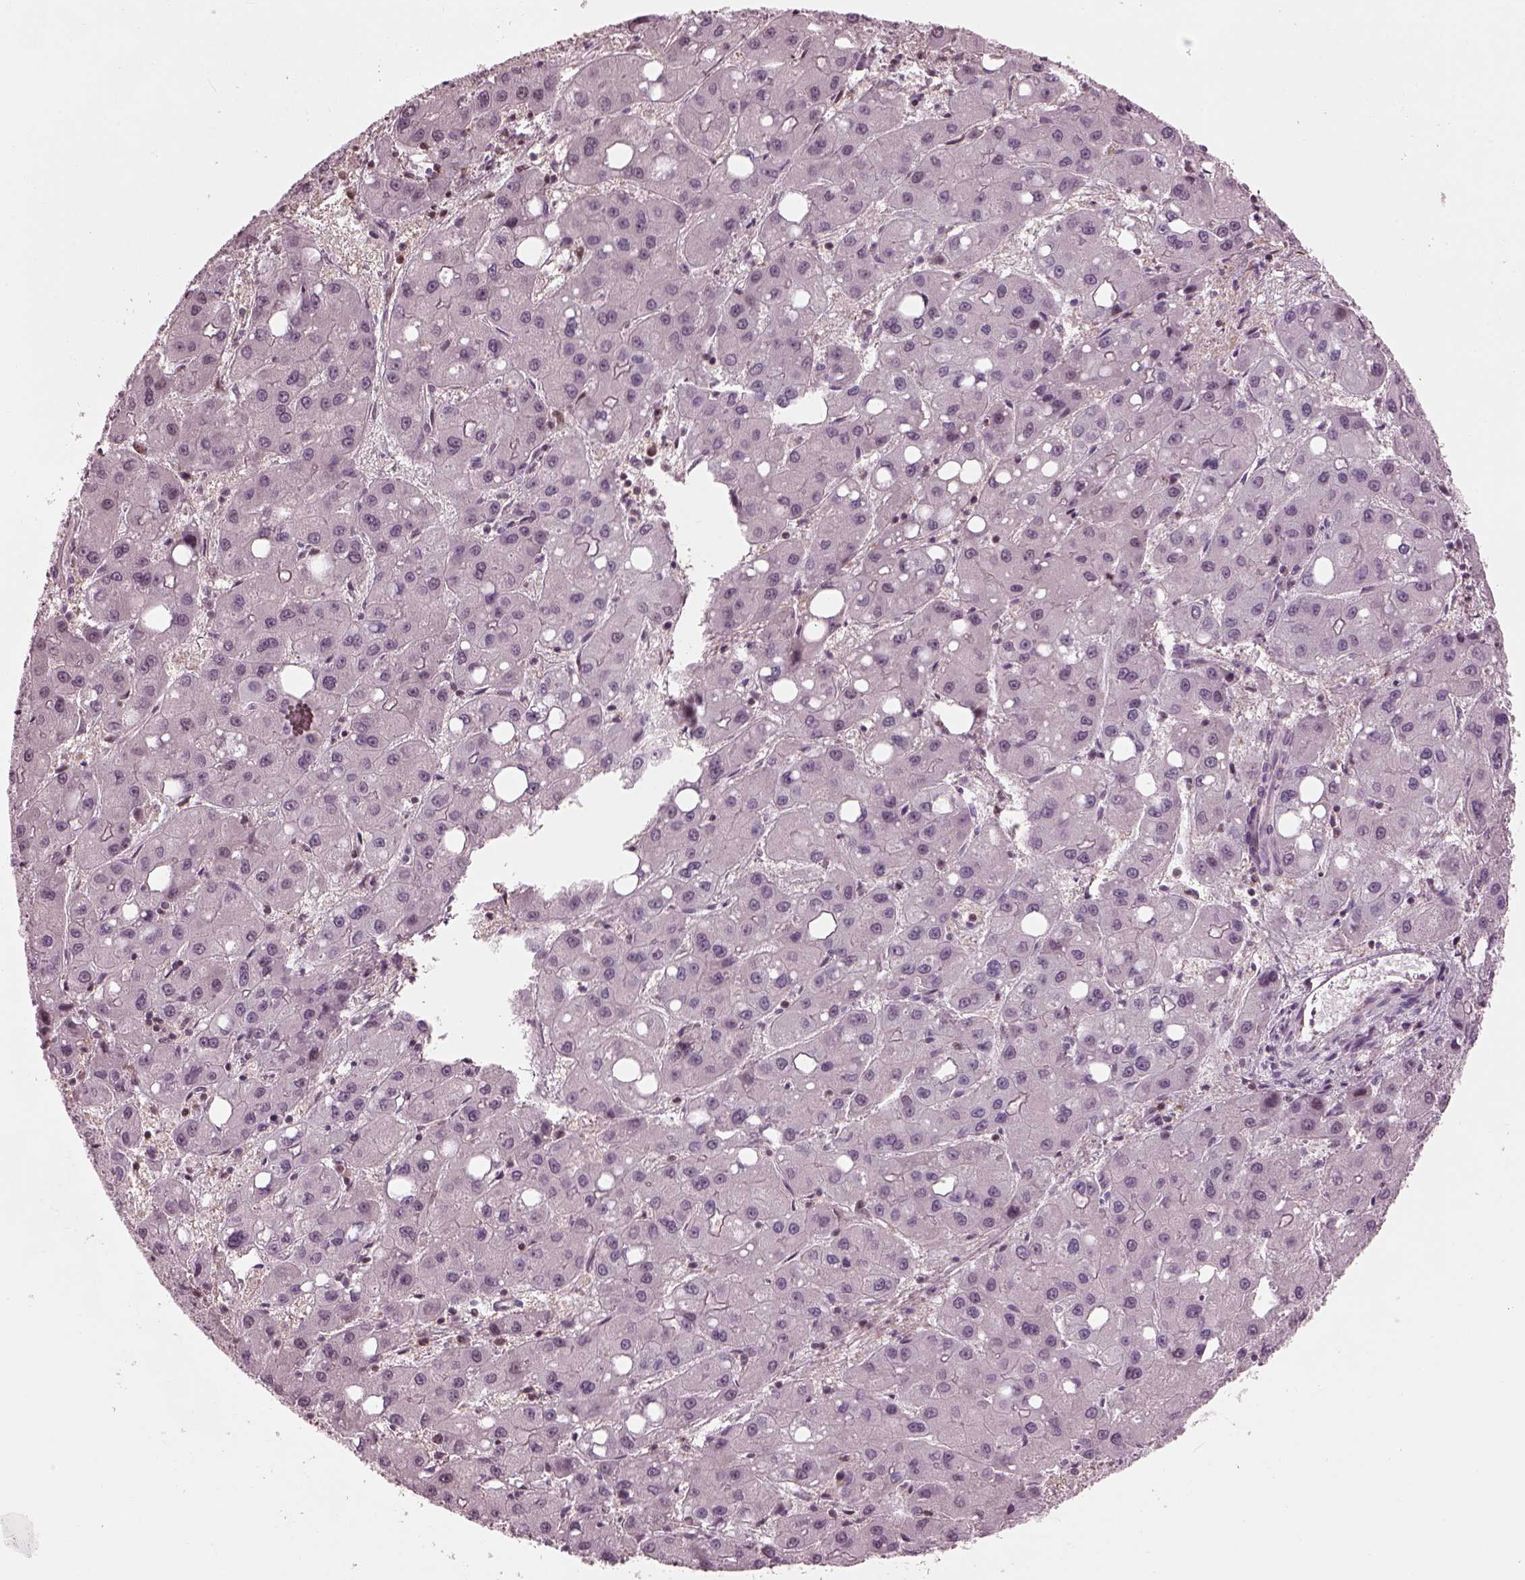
{"staining": {"intensity": "negative", "quantity": "none", "location": "none"}, "tissue": "liver cancer", "cell_type": "Tumor cells", "image_type": "cancer", "snomed": [{"axis": "morphology", "description": "Carcinoma, Hepatocellular, NOS"}, {"axis": "topography", "description": "Liver"}], "caption": "DAB immunohistochemical staining of human liver hepatocellular carcinoma reveals no significant positivity in tumor cells.", "gene": "BFSP1", "patient": {"sex": "male", "age": 73}}